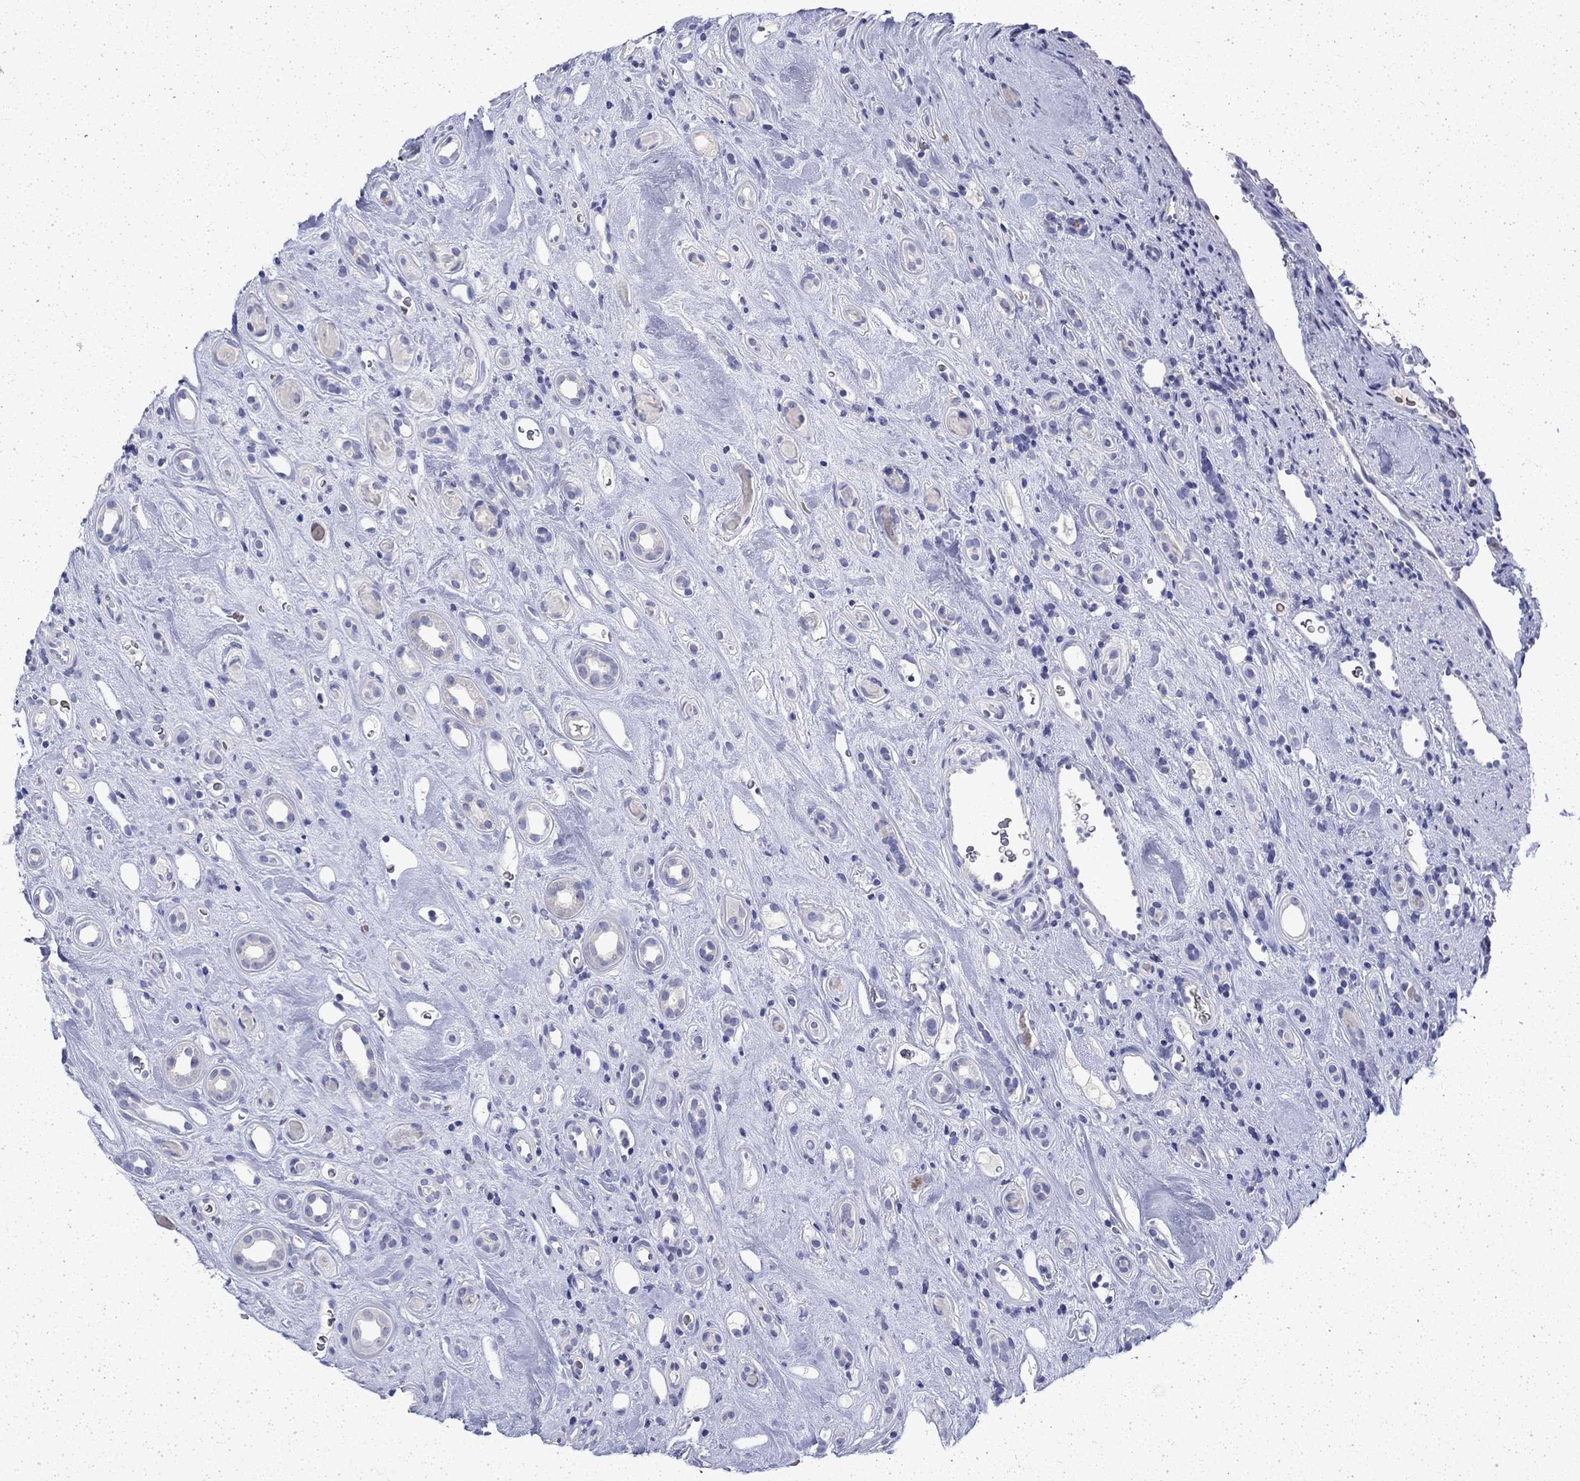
{"staining": {"intensity": "negative", "quantity": "none", "location": "none"}, "tissue": "renal cancer", "cell_type": "Tumor cells", "image_type": "cancer", "snomed": [{"axis": "morphology", "description": "Adenocarcinoma, NOS"}, {"axis": "topography", "description": "Kidney"}], "caption": "This is an IHC image of human renal cancer. There is no positivity in tumor cells.", "gene": "ENPP6", "patient": {"sex": "female", "age": 89}}